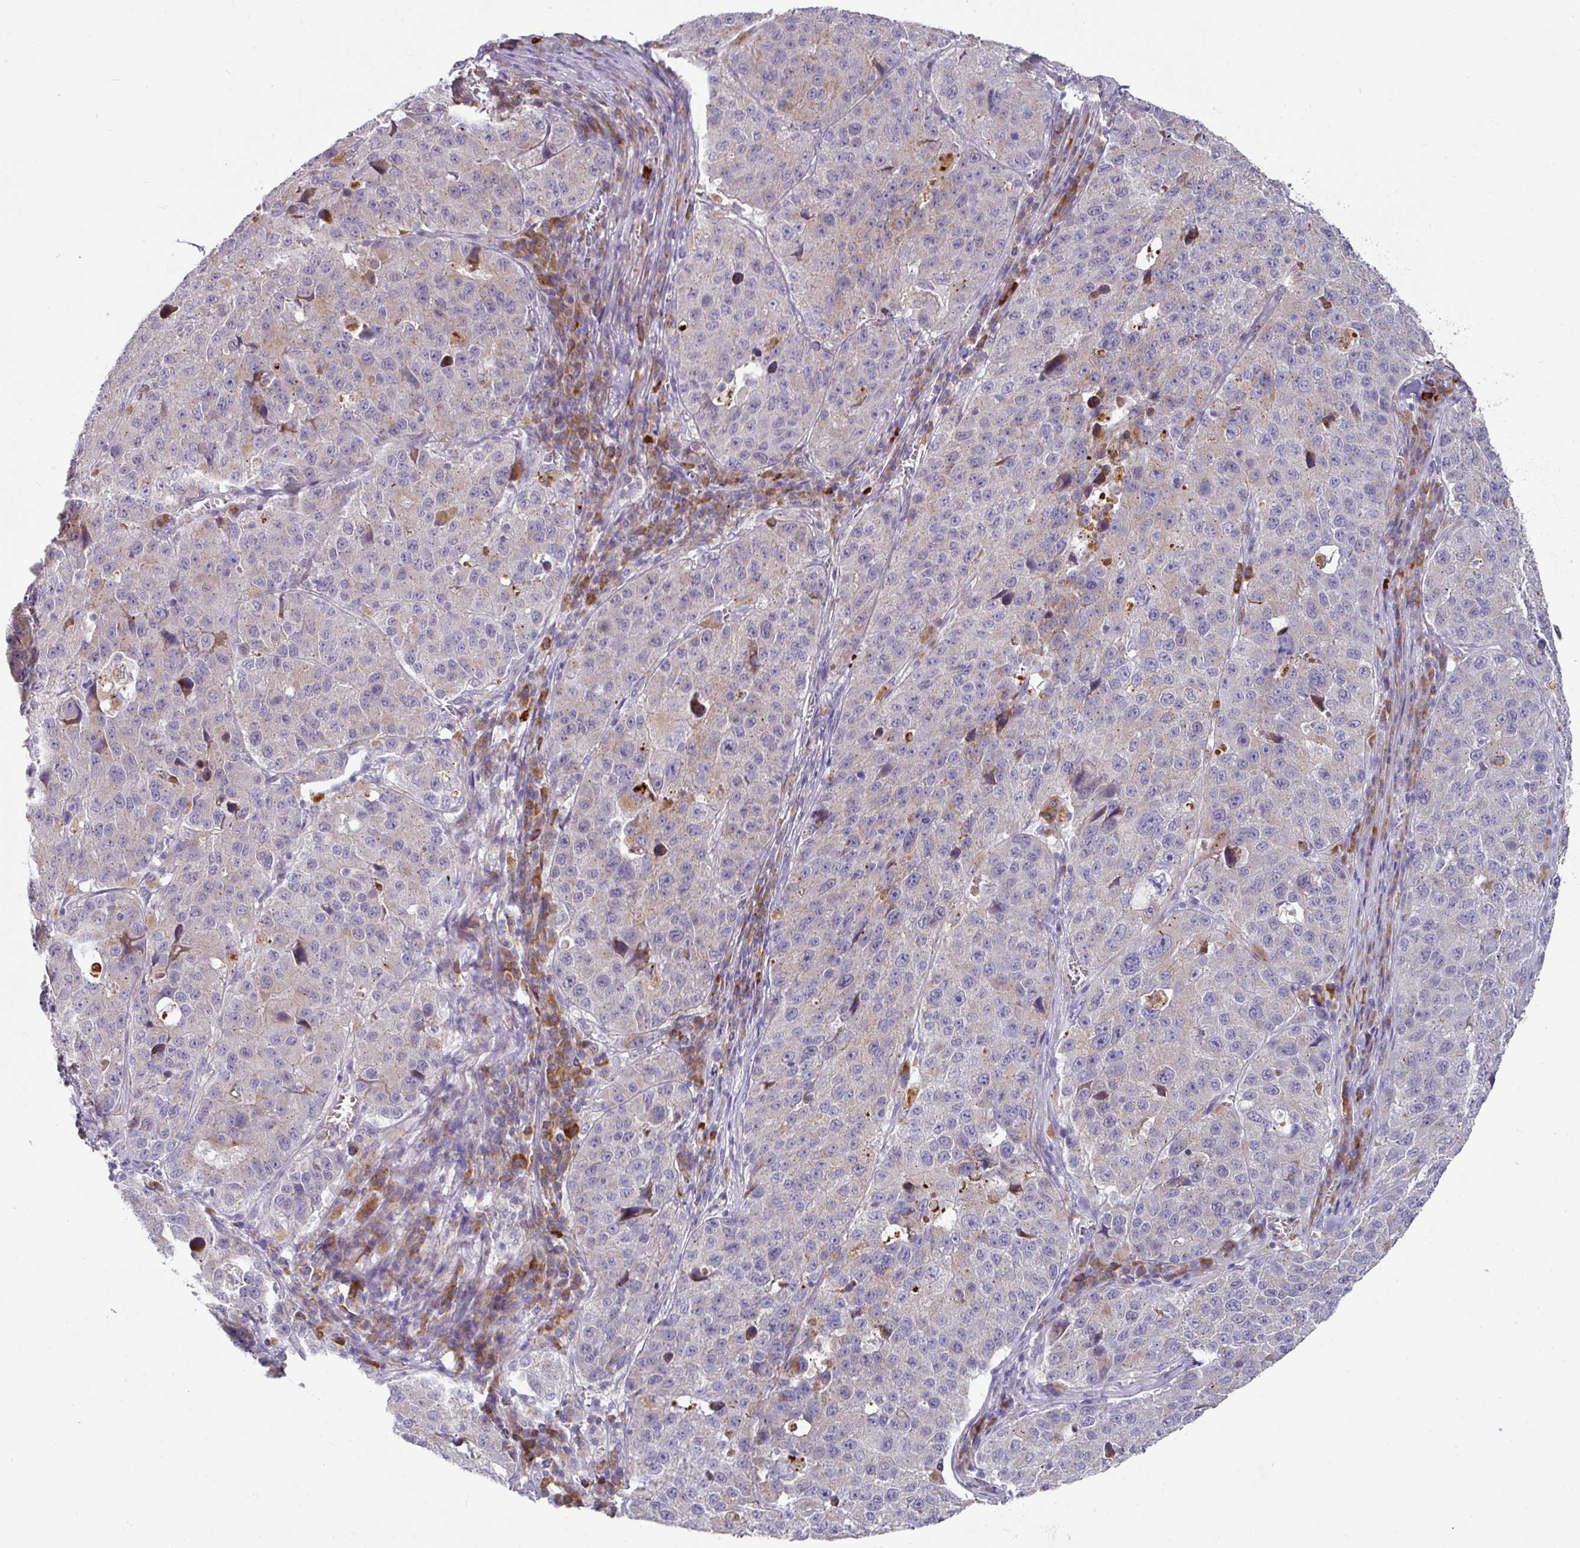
{"staining": {"intensity": "weak", "quantity": "<25%", "location": "cytoplasmic/membranous"}, "tissue": "stomach cancer", "cell_type": "Tumor cells", "image_type": "cancer", "snomed": [{"axis": "morphology", "description": "Adenocarcinoma, NOS"}, {"axis": "topography", "description": "Stomach"}], "caption": "Stomach adenocarcinoma stained for a protein using immunohistochemistry displays no positivity tumor cells.", "gene": "IL4R", "patient": {"sex": "male", "age": 71}}